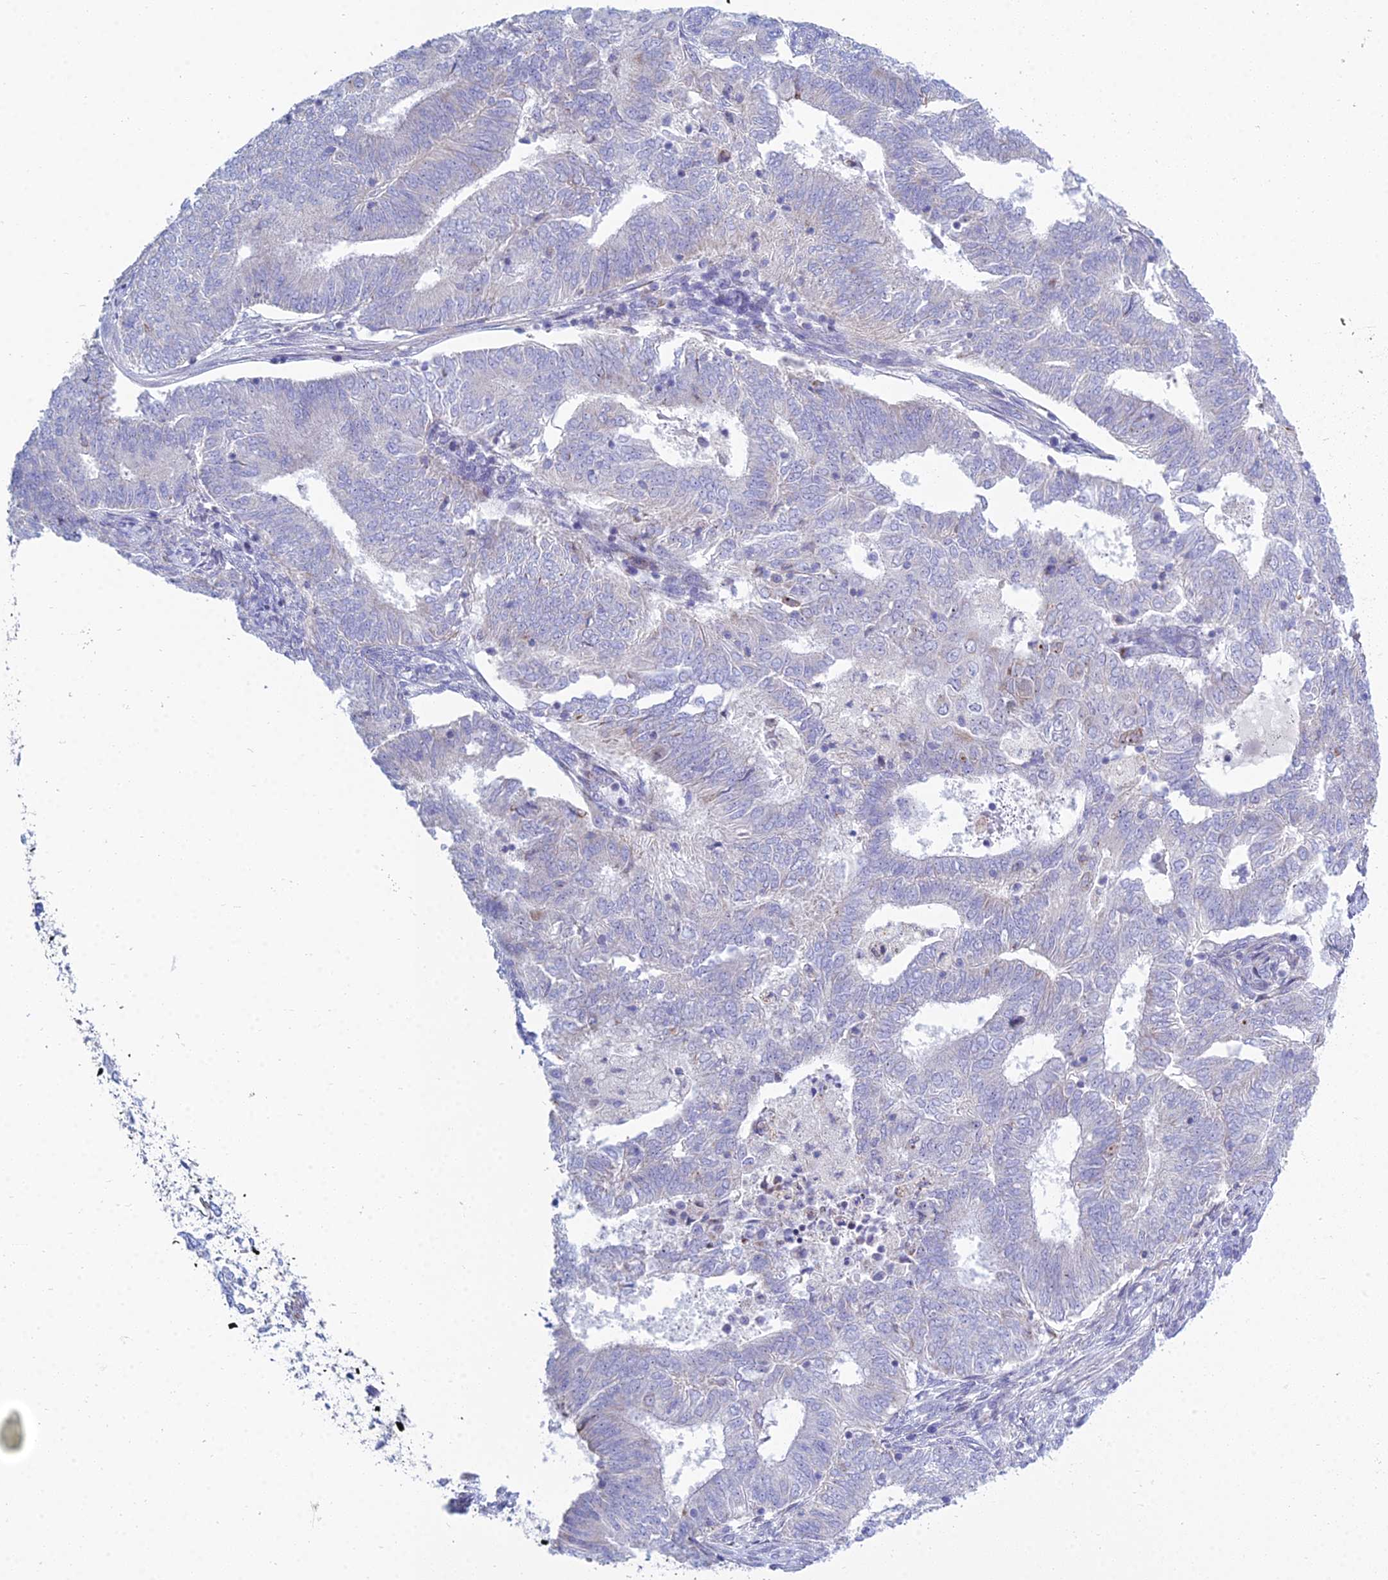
{"staining": {"intensity": "negative", "quantity": "none", "location": "none"}, "tissue": "endometrial cancer", "cell_type": "Tumor cells", "image_type": "cancer", "snomed": [{"axis": "morphology", "description": "Adenocarcinoma, NOS"}, {"axis": "topography", "description": "Endometrium"}], "caption": "Immunohistochemistry histopathology image of neoplastic tissue: endometrial cancer stained with DAB shows no significant protein staining in tumor cells.", "gene": "PRR13", "patient": {"sex": "female", "age": 62}}